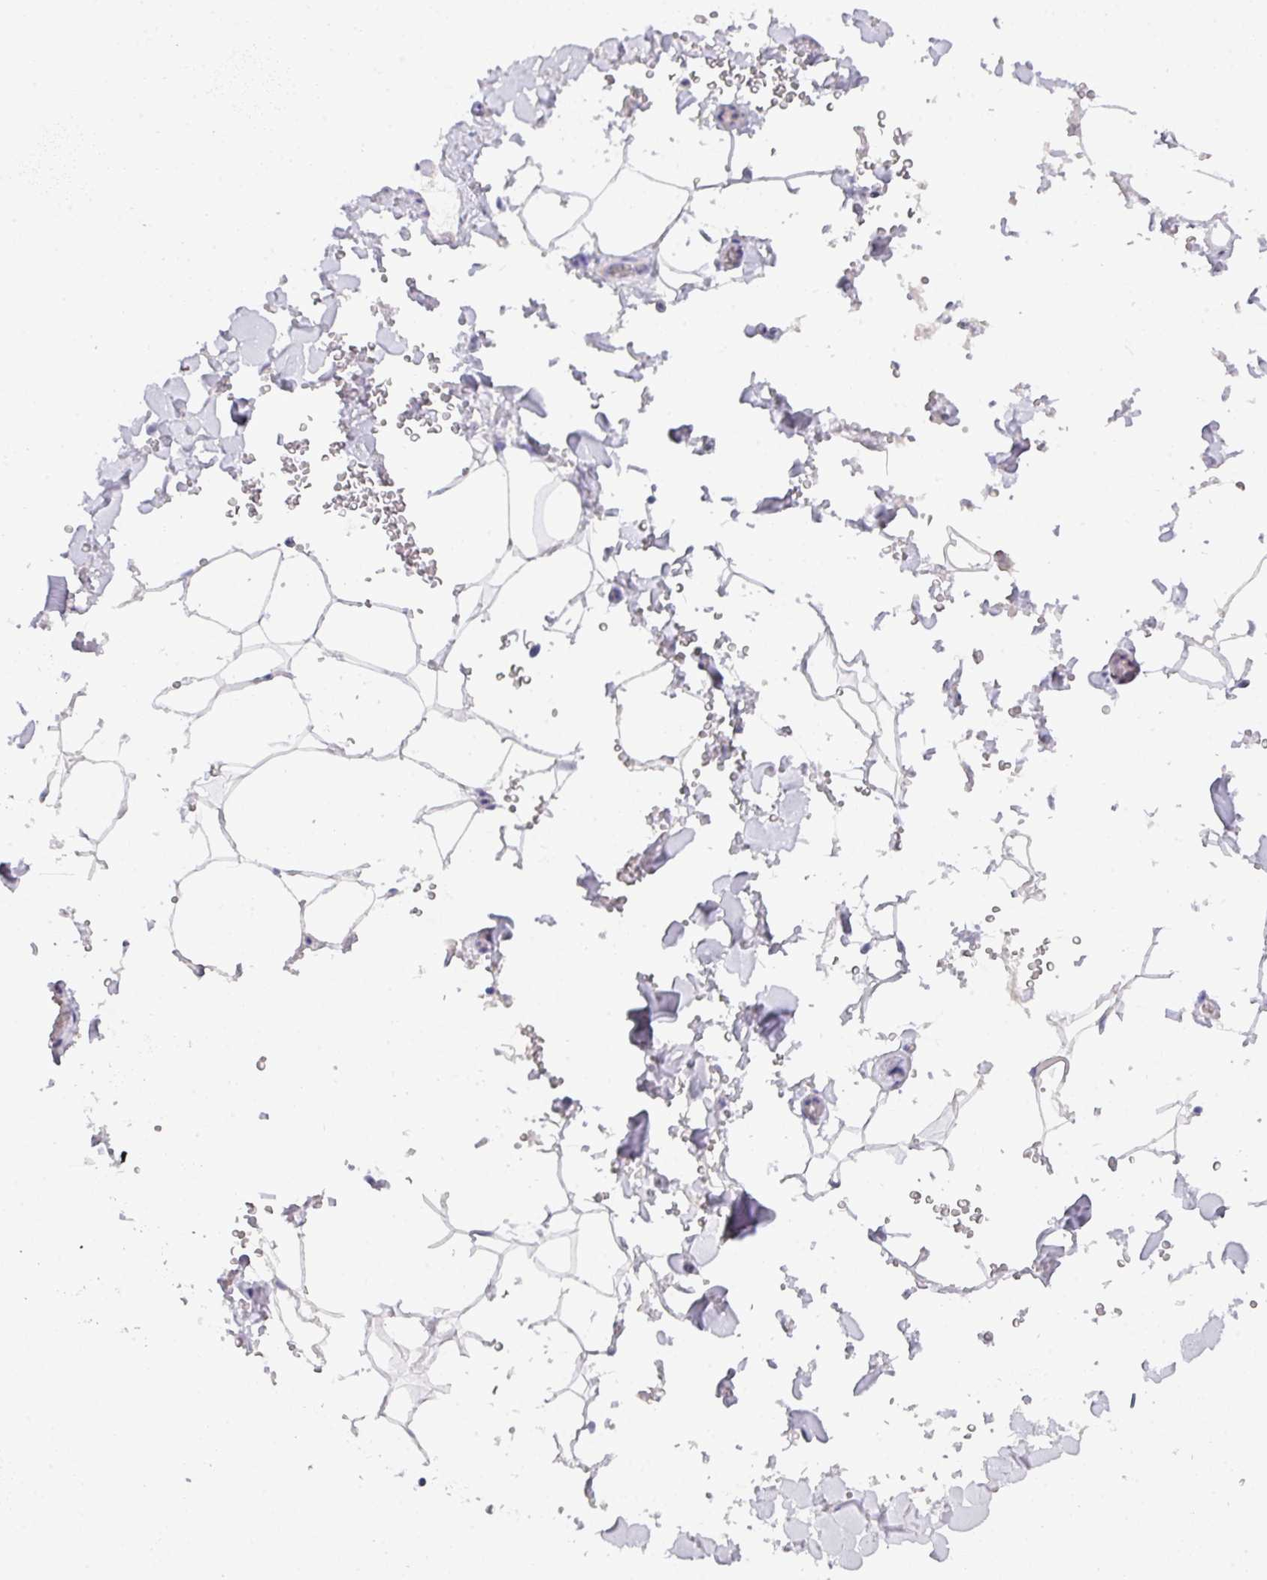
{"staining": {"intensity": "negative", "quantity": "none", "location": "none"}, "tissue": "adipose tissue", "cell_type": "Adipocytes", "image_type": "normal", "snomed": [{"axis": "morphology", "description": "Normal tissue, NOS"}, {"axis": "topography", "description": "Rectum"}, {"axis": "topography", "description": "Peripheral nerve tissue"}], "caption": "Immunohistochemical staining of normal human adipose tissue demonstrates no significant expression in adipocytes. (DAB immunohistochemistry visualized using brightfield microscopy, high magnification).", "gene": "MRM2", "patient": {"sex": "female", "age": 69}}